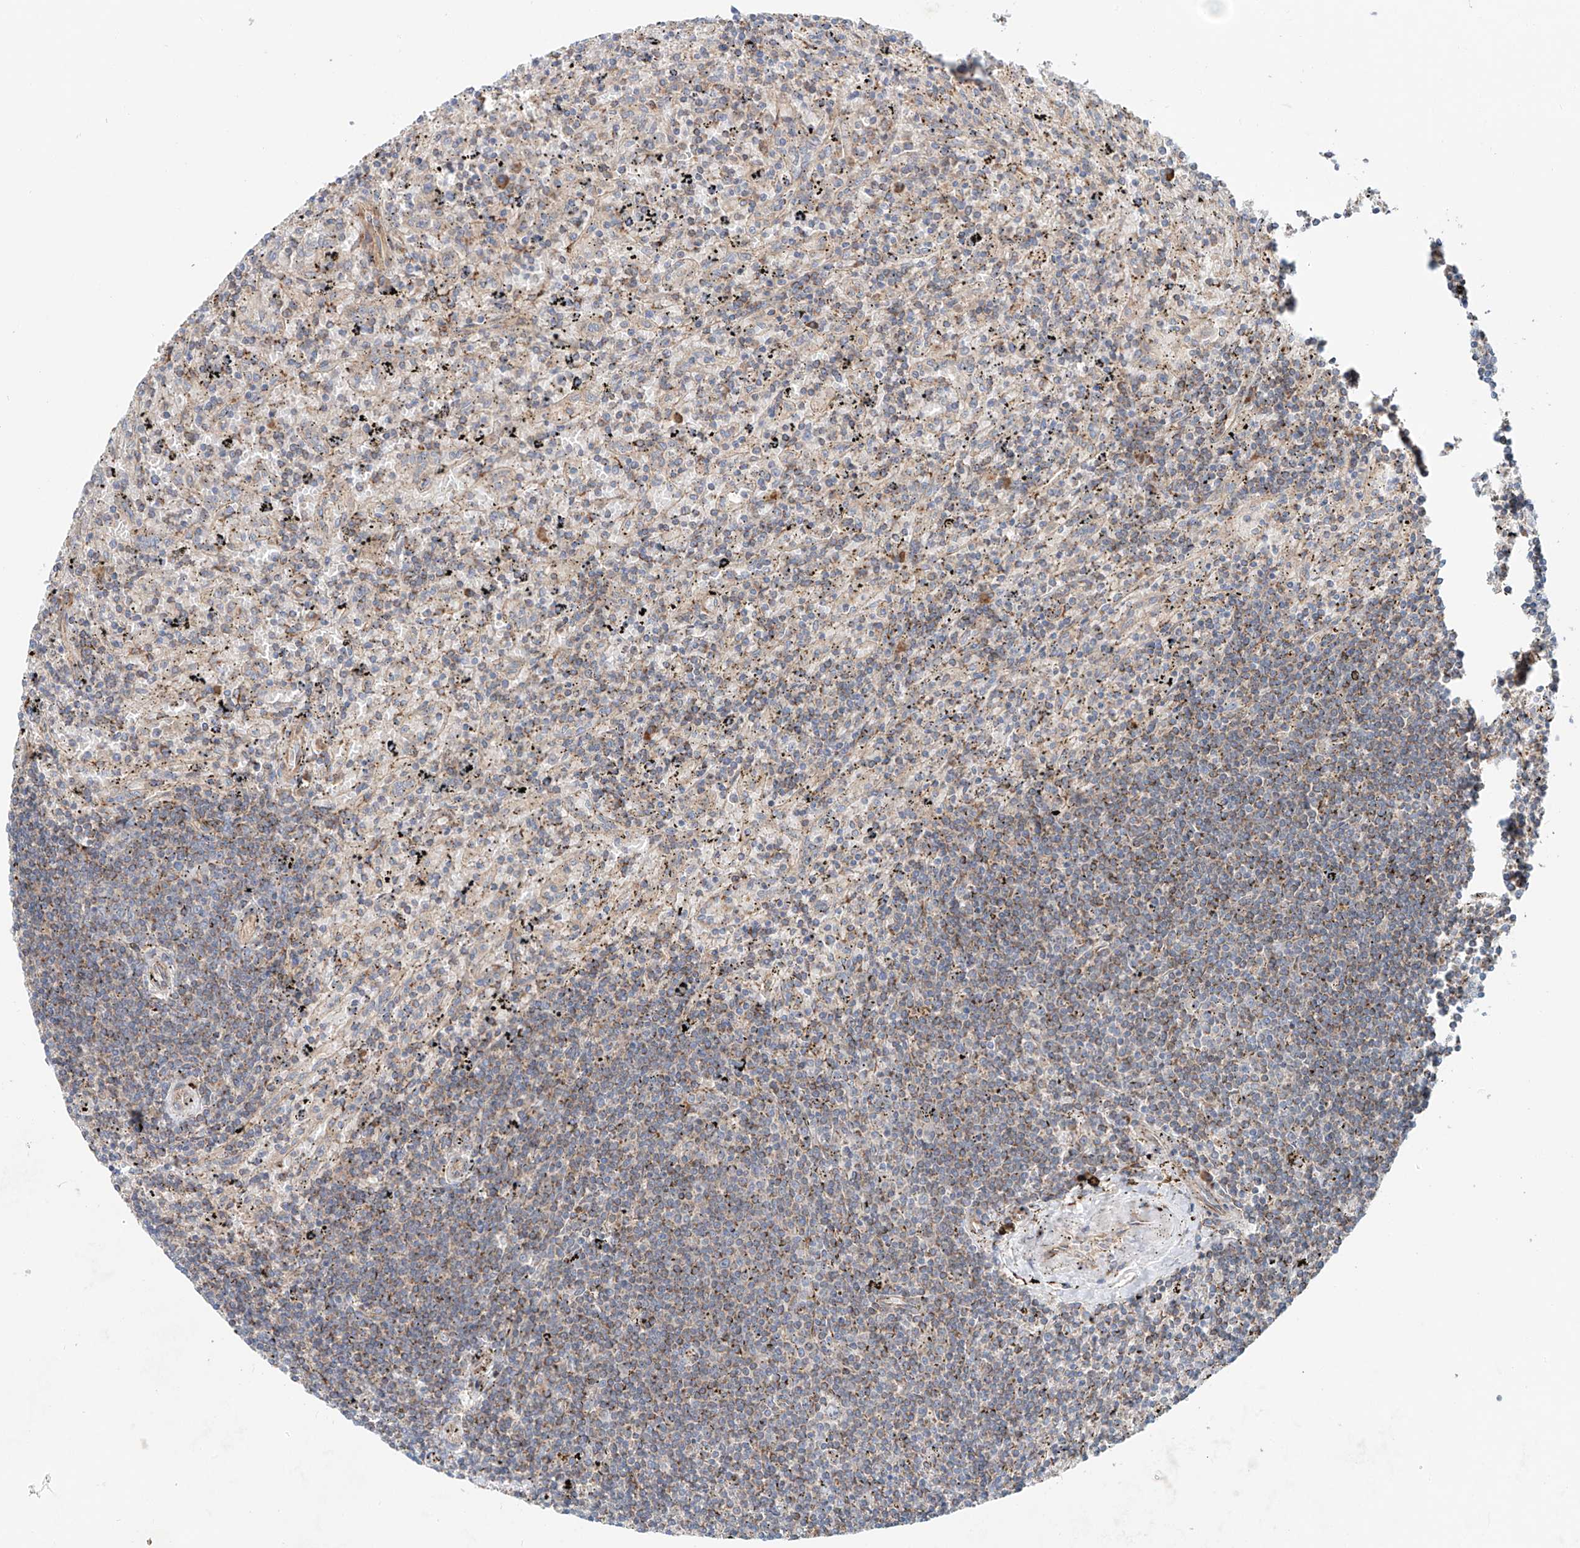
{"staining": {"intensity": "moderate", "quantity": "<25%", "location": "cytoplasmic/membranous"}, "tissue": "lymphoma", "cell_type": "Tumor cells", "image_type": "cancer", "snomed": [{"axis": "morphology", "description": "Malignant lymphoma, non-Hodgkin's type, Low grade"}, {"axis": "topography", "description": "Spleen"}], "caption": "This image shows lymphoma stained with immunohistochemistry to label a protein in brown. The cytoplasmic/membranous of tumor cells show moderate positivity for the protein. Nuclei are counter-stained blue.", "gene": "SNAP29", "patient": {"sex": "male", "age": 76}}